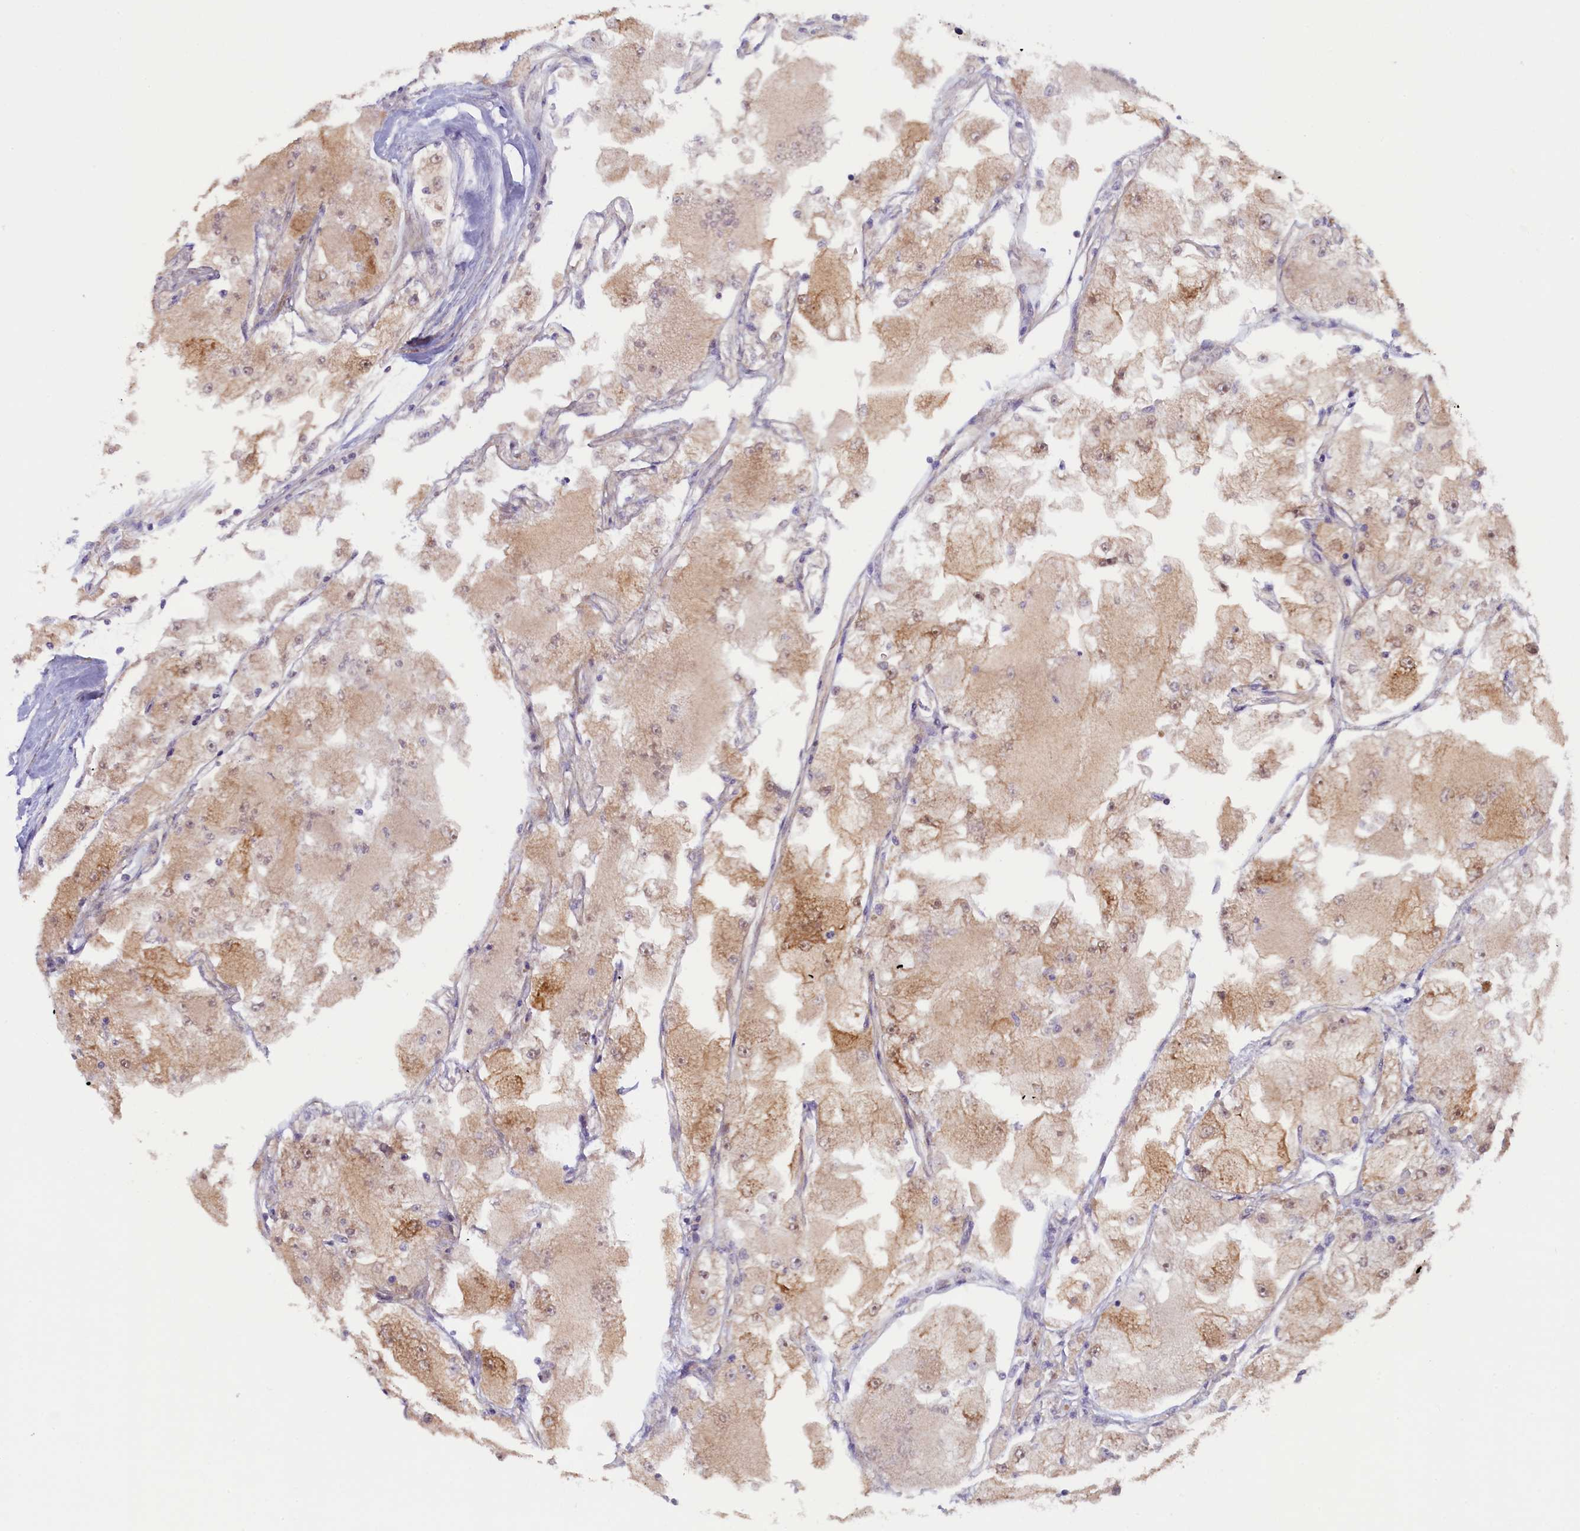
{"staining": {"intensity": "weak", "quantity": "25%-75%", "location": "cytoplasmic/membranous"}, "tissue": "renal cancer", "cell_type": "Tumor cells", "image_type": "cancer", "snomed": [{"axis": "morphology", "description": "Adenocarcinoma, NOS"}, {"axis": "topography", "description": "Kidney"}], "caption": "The immunohistochemical stain shows weak cytoplasmic/membranous positivity in tumor cells of adenocarcinoma (renal) tissue.", "gene": "CCDC9B", "patient": {"sex": "female", "age": 72}}